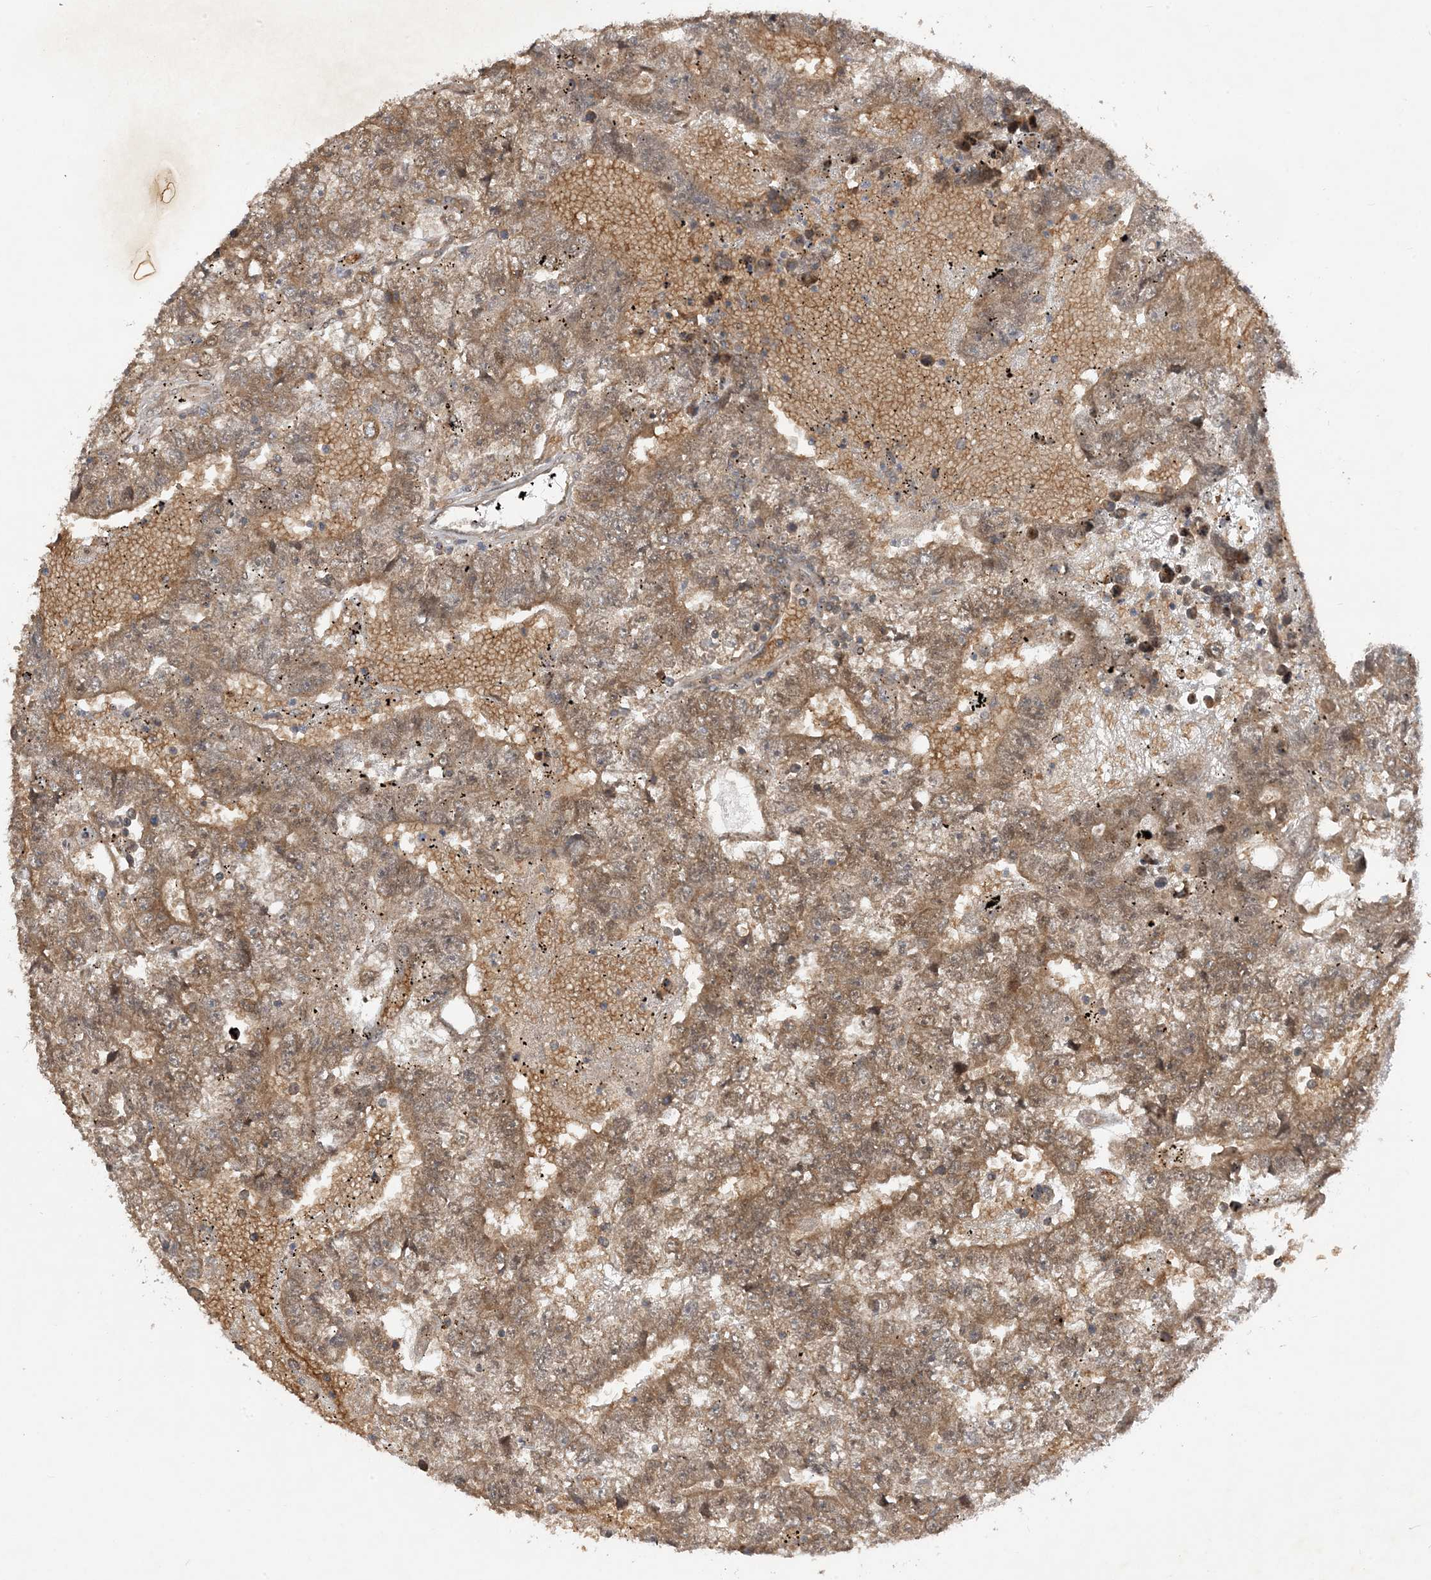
{"staining": {"intensity": "moderate", "quantity": ">75%", "location": "cytoplasmic/membranous"}, "tissue": "testis cancer", "cell_type": "Tumor cells", "image_type": "cancer", "snomed": [{"axis": "morphology", "description": "Carcinoma, Embryonal, NOS"}, {"axis": "topography", "description": "Testis"}], "caption": "Human testis cancer stained with a protein marker exhibits moderate staining in tumor cells.", "gene": "PUSL1", "patient": {"sex": "male", "age": 25}}